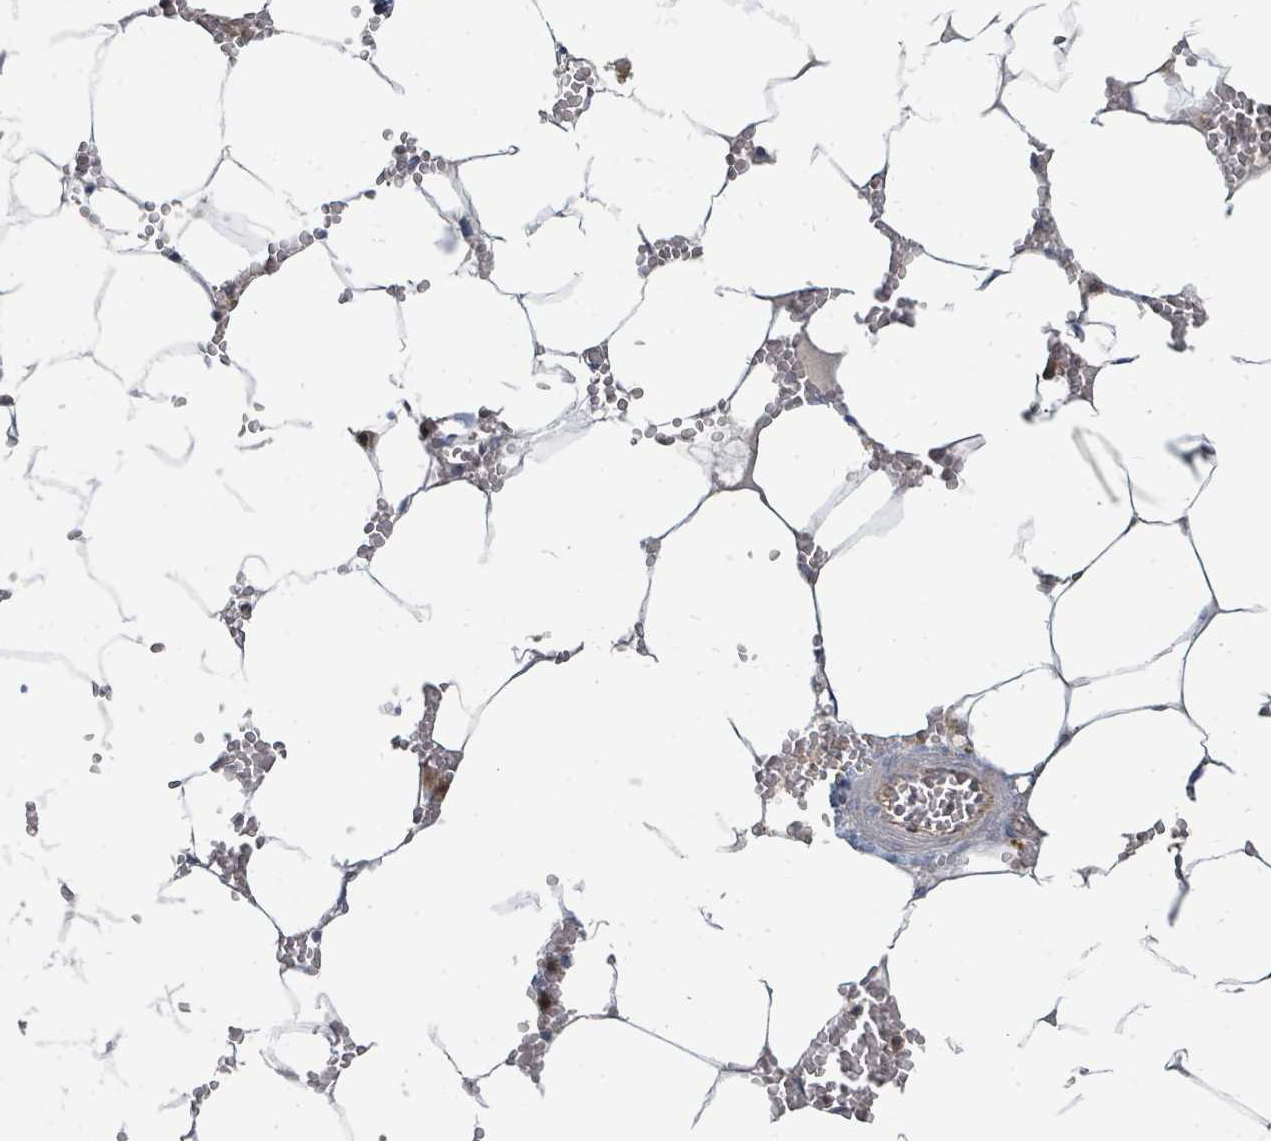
{"staining": {"intensity": "moderate", "quantity": "<25%", "location": "cytoplasmic/membranous"}, "tissue": "bone marrow", "cell_type": "Hematopoietic cells", "image_type": "normal", "snomed": [{"axis": "morphology", "description": "Normal tissue, NOS"}, {"axis": "topography", "description": "Bone marrow"}], "caption": "Moderate cytoplasmic/membranous staining is present in about <25% of hematopoietic cells in benign bone marrow.", "gene": "BOLA2B", "patient": {"sex": "male", "age": 70}}